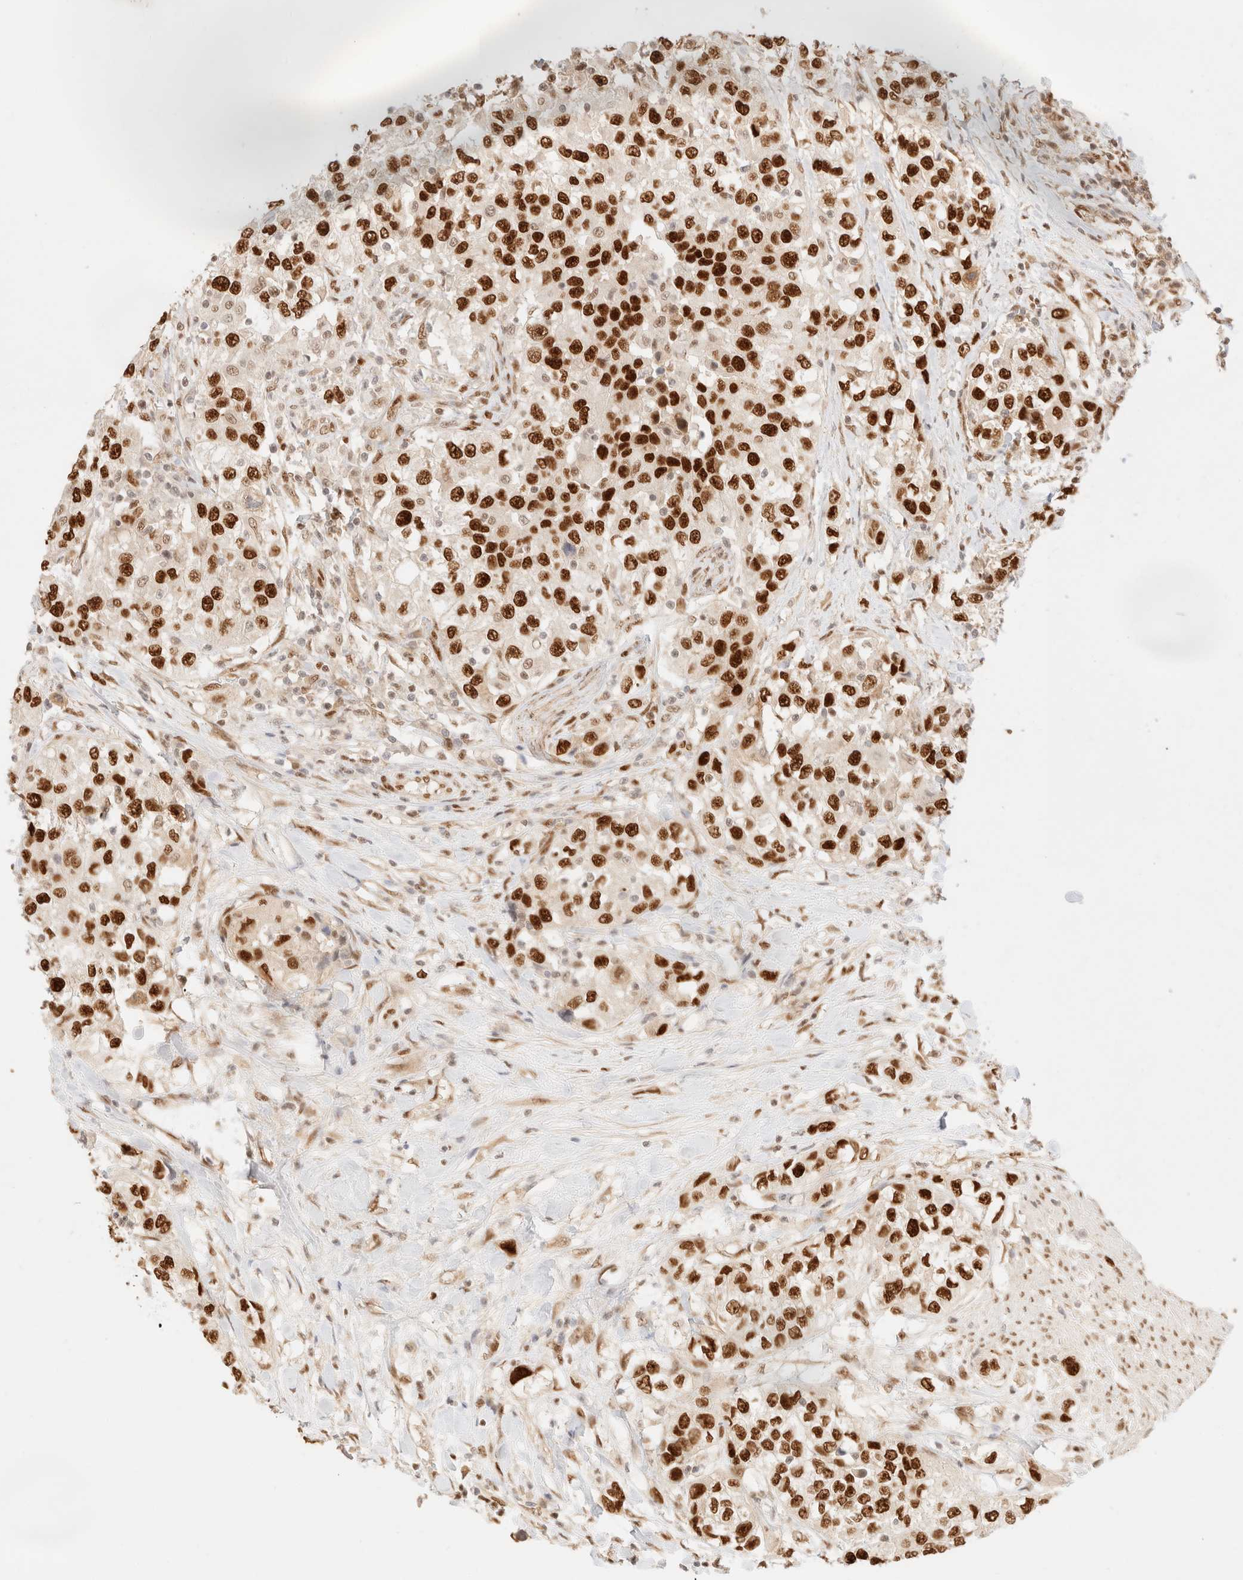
{"staining": {"intensity": "strong", "quantity": ">75%", "location": "nuclear"}, "tissue": "urothelial cancer", "cell_type": "Tumor cells", "image_type": "cancer", "snomed": [{"axis": "morphology", "description": "Urothelial carcinoma, High grade"}, {"axis": "topography", "description": "Urinary bladder"}], "caption": "Human high-grade urothelial carcinoma stained with a brown dye exhibits strong nuclear positive expression in about >75% of tumor cells.", "gene": "ZNF768", "patient": {"sex": "female", "age": 80}}